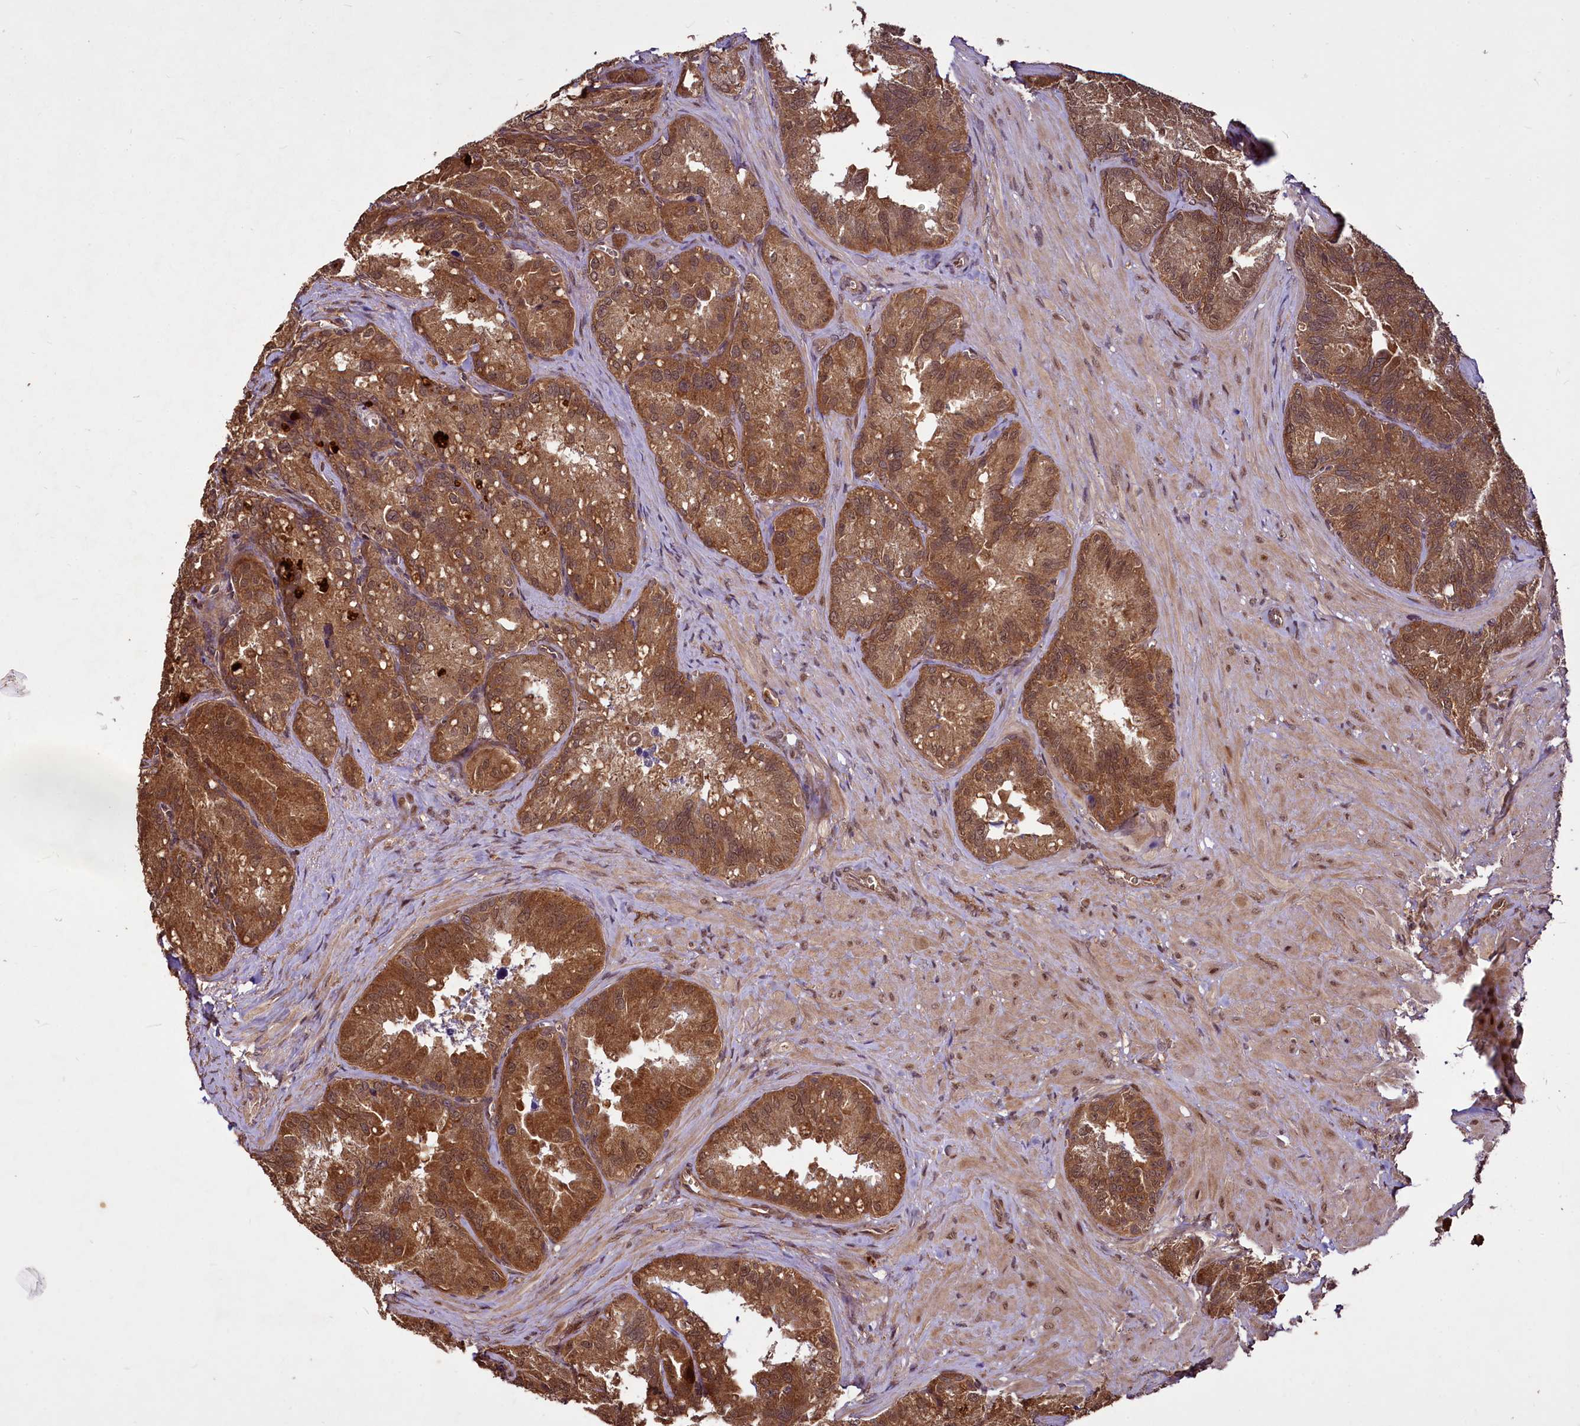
{"staining": {"intensity": "moderate", "quantity": ">75%", "location": "cytoplasmic/membranous"}, "tissue": "seminal vesicle", "cell_type": "Glandular cells", "image_type": "normal", "snomed": [{"axis": "morphology", "description": "Normal tissue, NOS"}, {"axis": "topography", "description": "Seminal veicle"}], "caption": "A medium amount of moderate cytoplasmic/membranous positivity is appreciated in approximately >75% of glandular cells in benign seminal vesicle. (DAB (3,3'-diaminobenzidine) = brown stain, brightfield microscopy at high magnification).", "gene": "VPS51", "patient": {"sex": "male", "age": 62}}